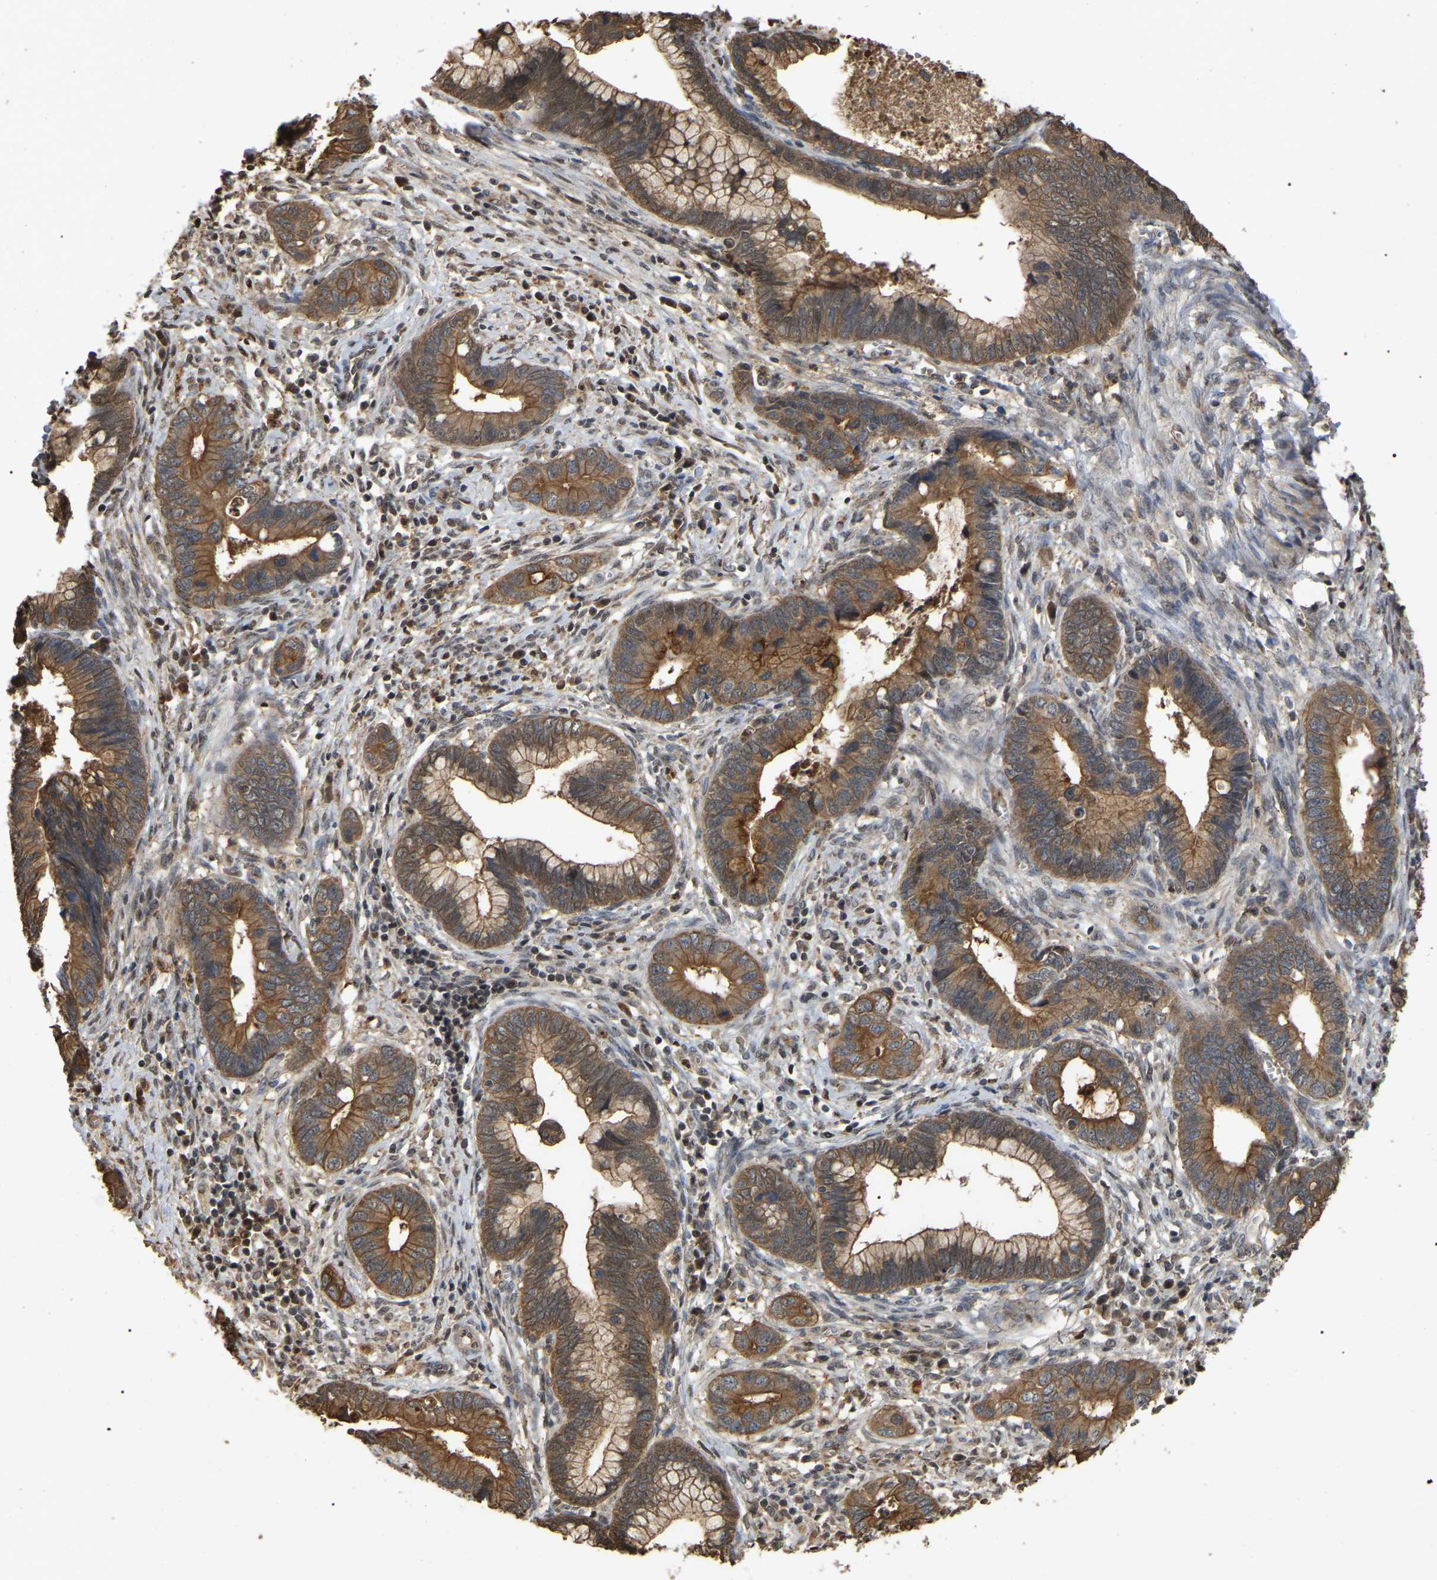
{"staining": {"intensity": "moderate", "quantity": ">75%", "location": "cytoplasmic/membranous"}, "tissue": "cervical cancer", "cell_type": "Tumor cells", "image_type": "cancer", "snomed": [{"axis": "morphology", "description": "Adenocarcinoma, NOS"}, {"axis": "topography", "description": "Cervix"}], "caption": "Approximately >75% of tumor cells in human cervical cancer (adenocarcinoma) display moderate cytoplasmic/membranous protein expression as visualized by brown immunohistochemical staining.", "gene": "FAM219A", "patient": {"sex": "female", "age": 44}}